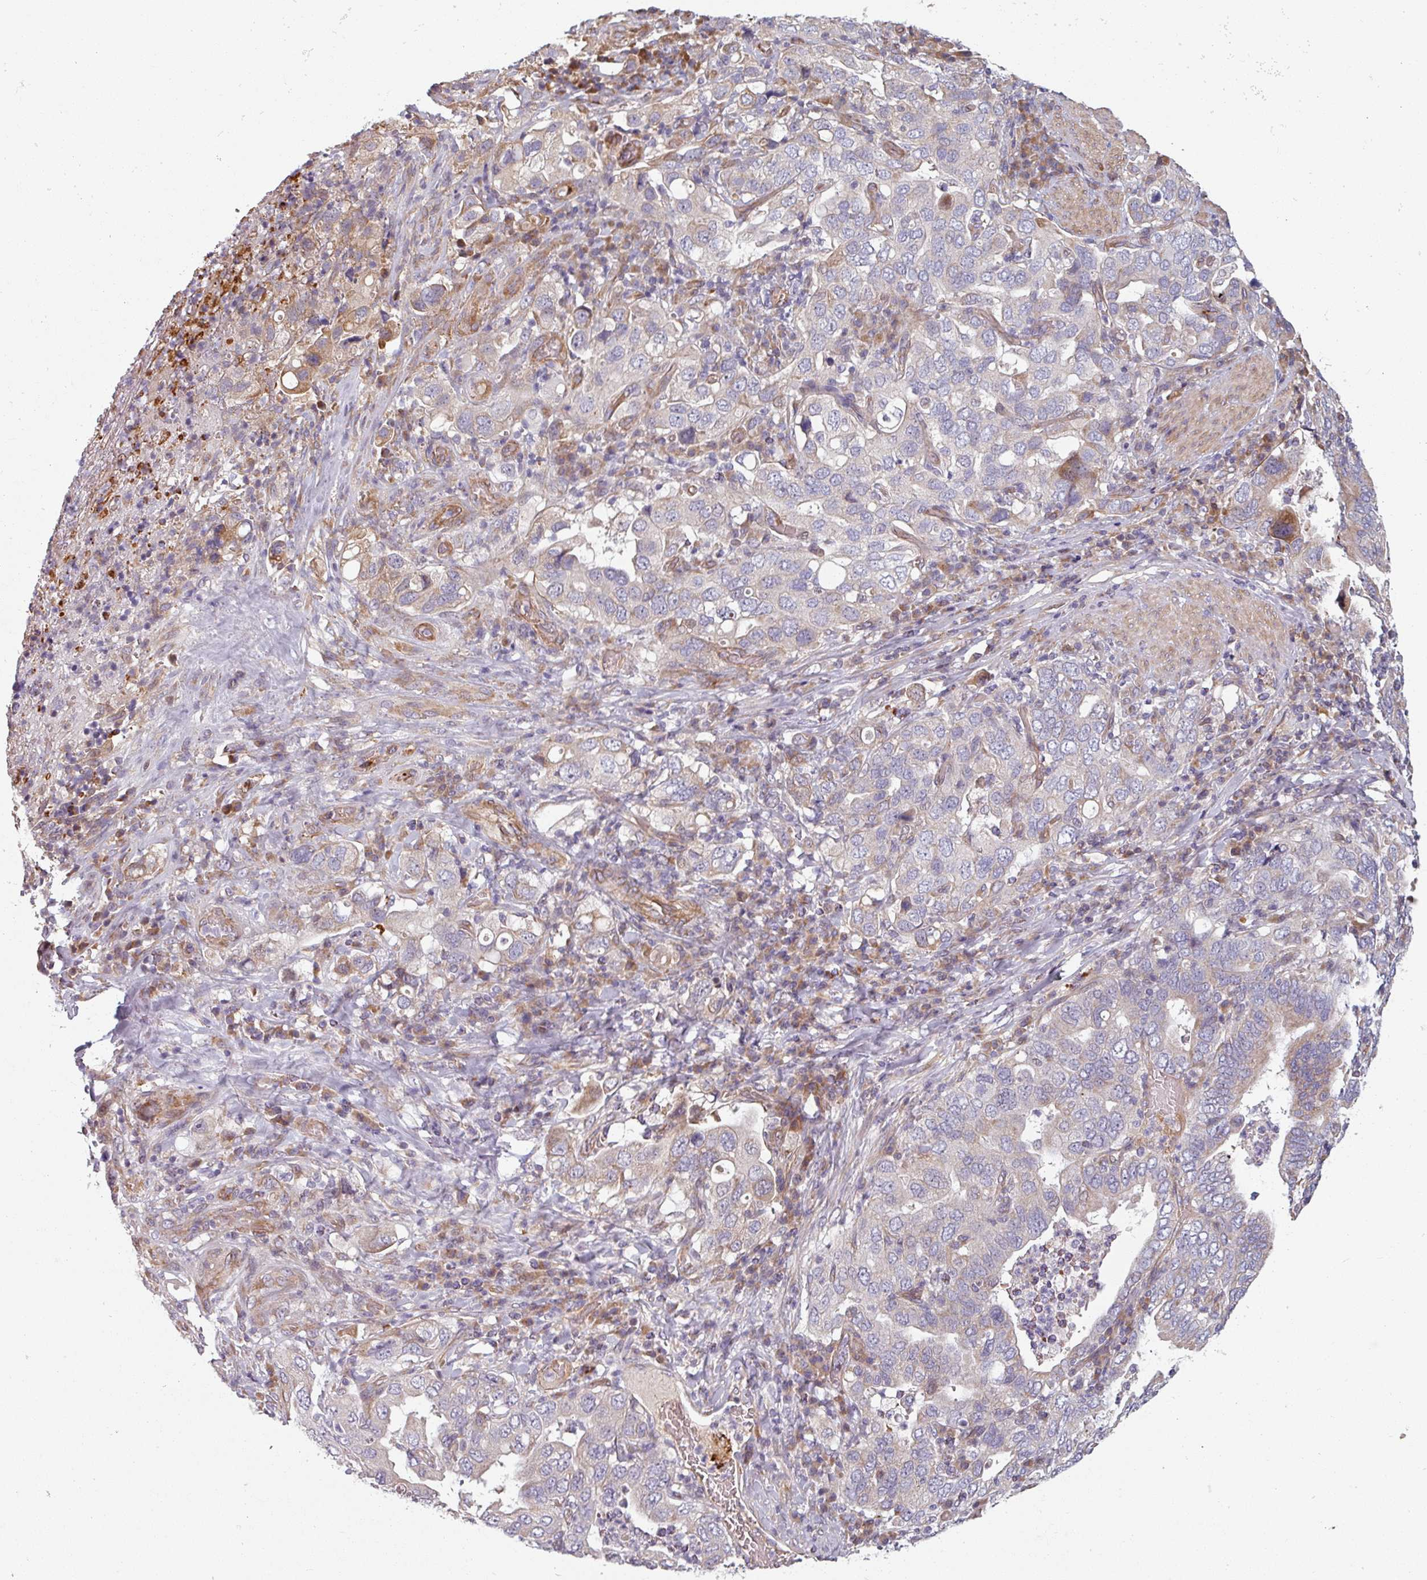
{"staining": {"intensity": "weak", "quantity": "25%-75%", "location": "cytoplasmic/membranous"}, "tissue": "stomach cancer", "cell_type": "Tumor cells", "image_type": "cancer", "snomed": [{"axis": "morphology", "description": "Adenocarcinoma, NOS"}, {"axis": "topography", "description": "Stomach, upper"}], "caption": "Protein expression by immunohistochemistry (IHC) reveals weak cytoplasmic/membranous expression in approximately 25%-75% of tumor cells in adenocarcinoma (stomach). (Brightfield microscopy of DAB IHC at high magnification).", "gene": "C4BPB", "patient": {"sex": "male", "age": 62}}